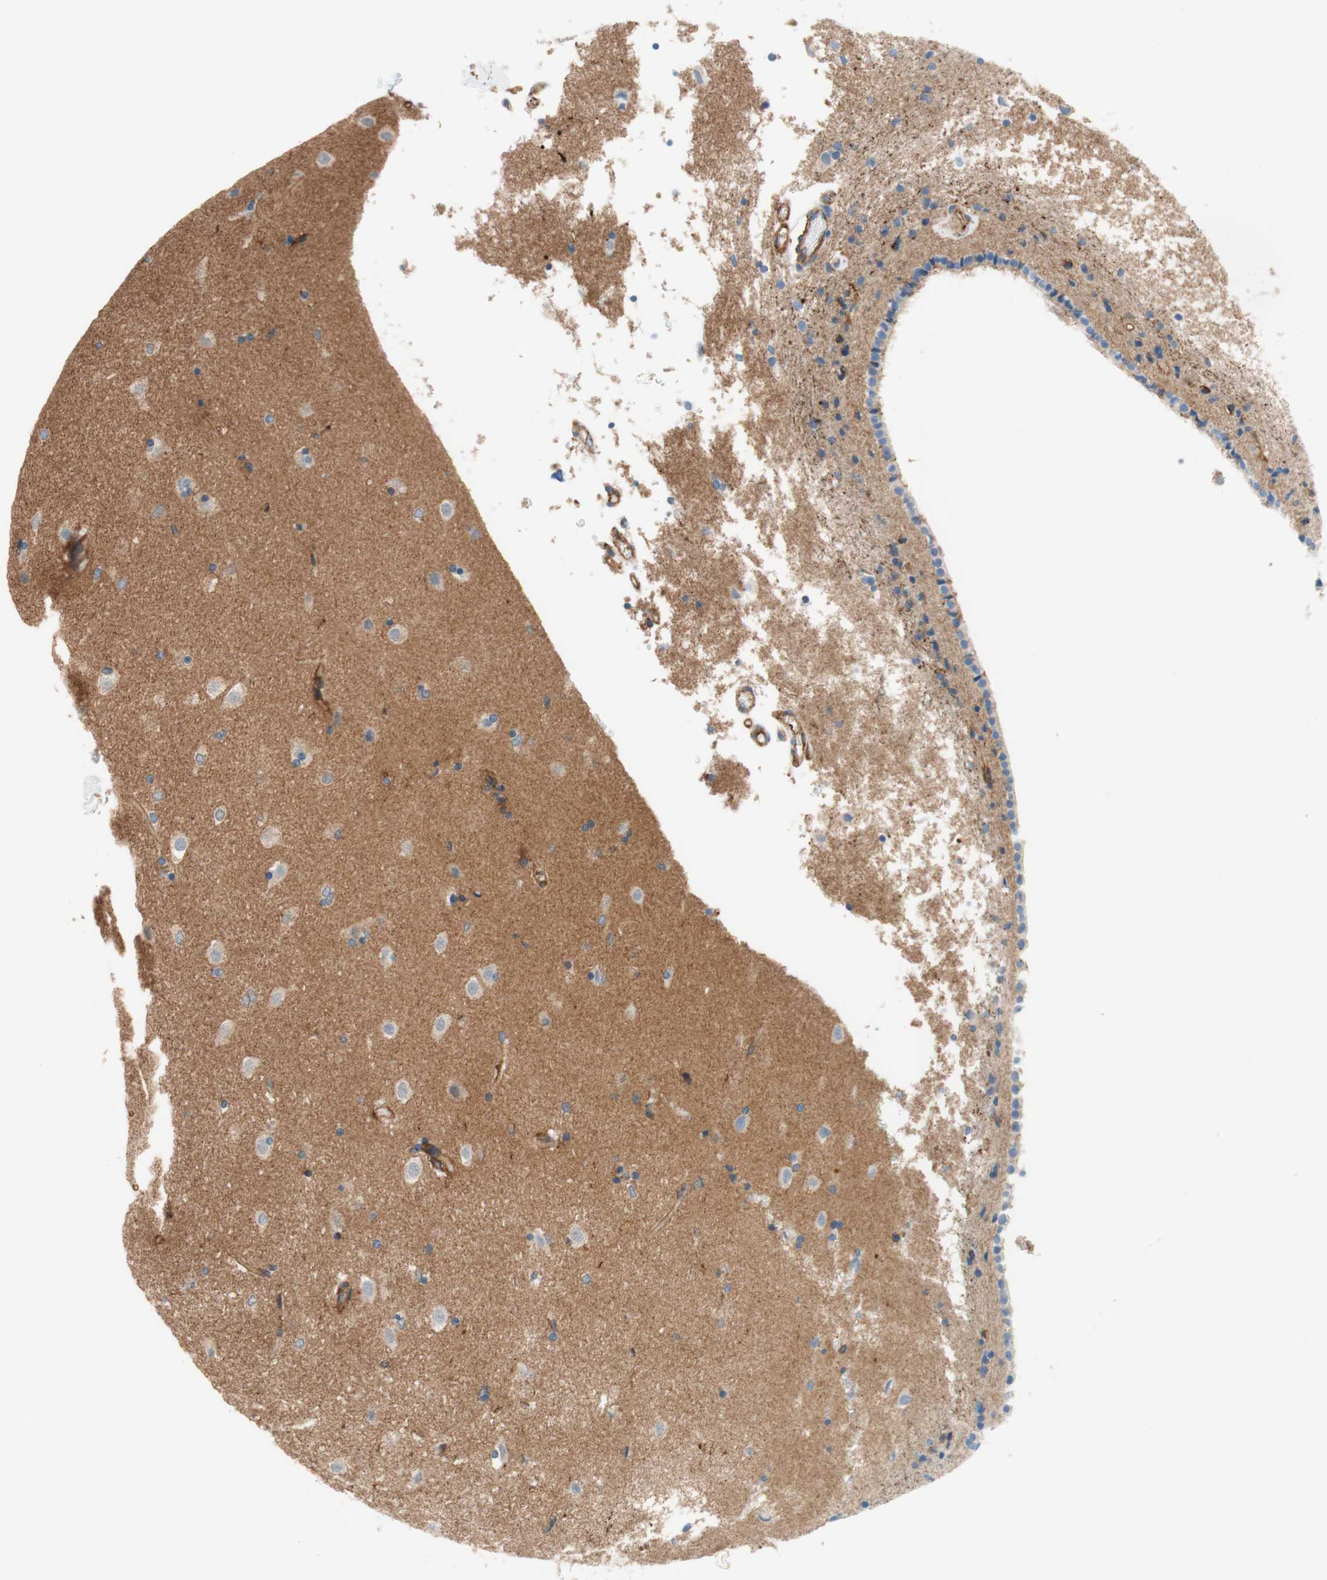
{"staining": {"intensity": "negative", "quantity": "none", "location": "none"}, "tissue": "caudate", "cell_type": "Glial cells", "image_type": "normal", "snomed": [{"axis": "morphology", "description": "Normal tissue, NOS"}, {"axis": "topography", "description": "Lateral ventricle wall"}], "caption": "Human caudate stained for a protein using immunohistochemistry (IHC) displays no staining in glial cells.", "gene": "VPS26A", "patient": {"sex": "female", "age": 19}}